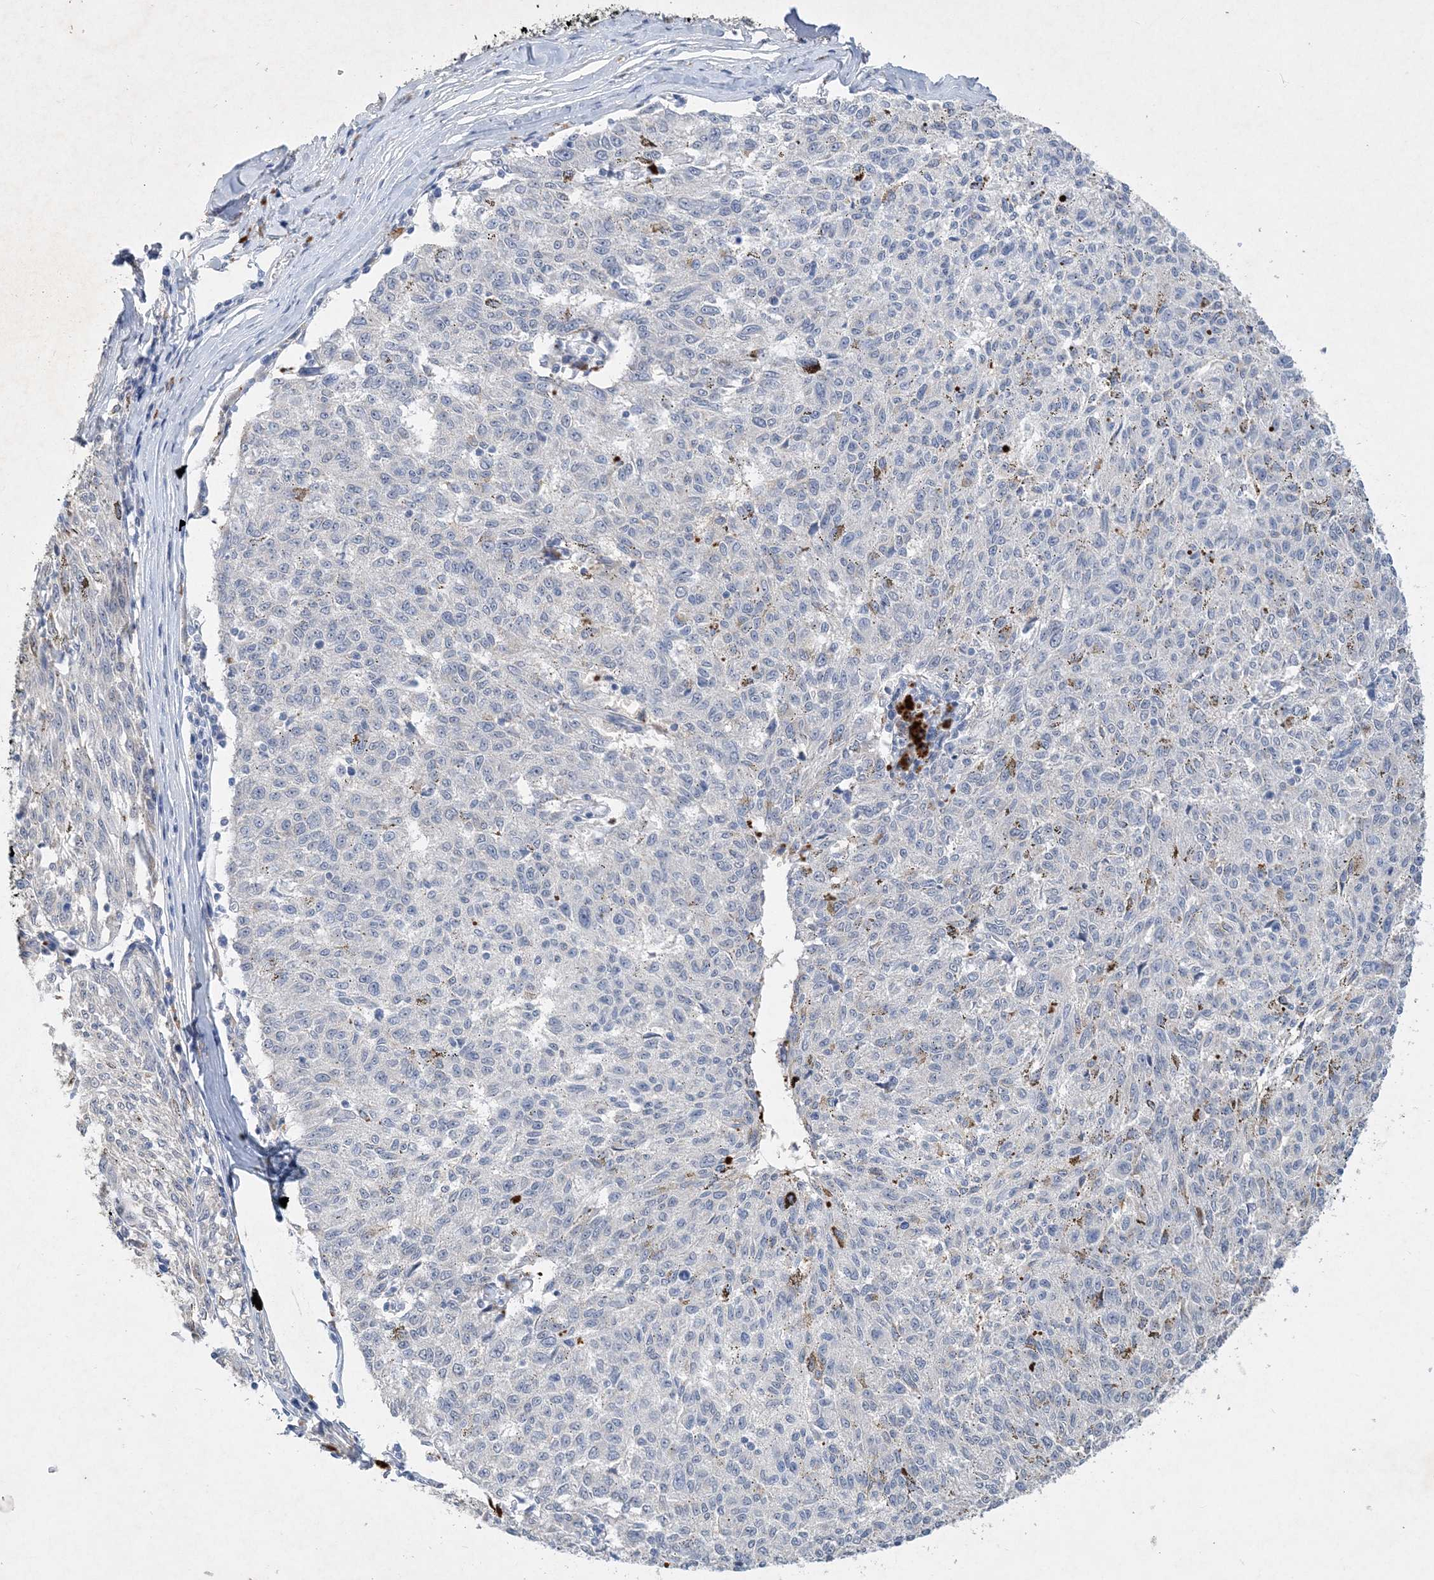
{"staining": {"intensity": "negative", "quantity": "none", "location": "none"}, "tissue": "melanoma", "cell_type": "Tumor cells", "image_type": "cancer", "snomed": [{"axis": "morphology", "description": "Malignant melanoma, NOS"}, {"axis": "topography", "description": "Skin"}], "caption": "Immunohistochemistry micrograph of neoplastic tissue: melanoma stained with DAB (3,3'-diaminobenzidine) displays no significant protein staining in tumor cells. Nuclei are stained in blue.", "gene": "C11orf58", "patient": {"sex": "female", "age": 72}}